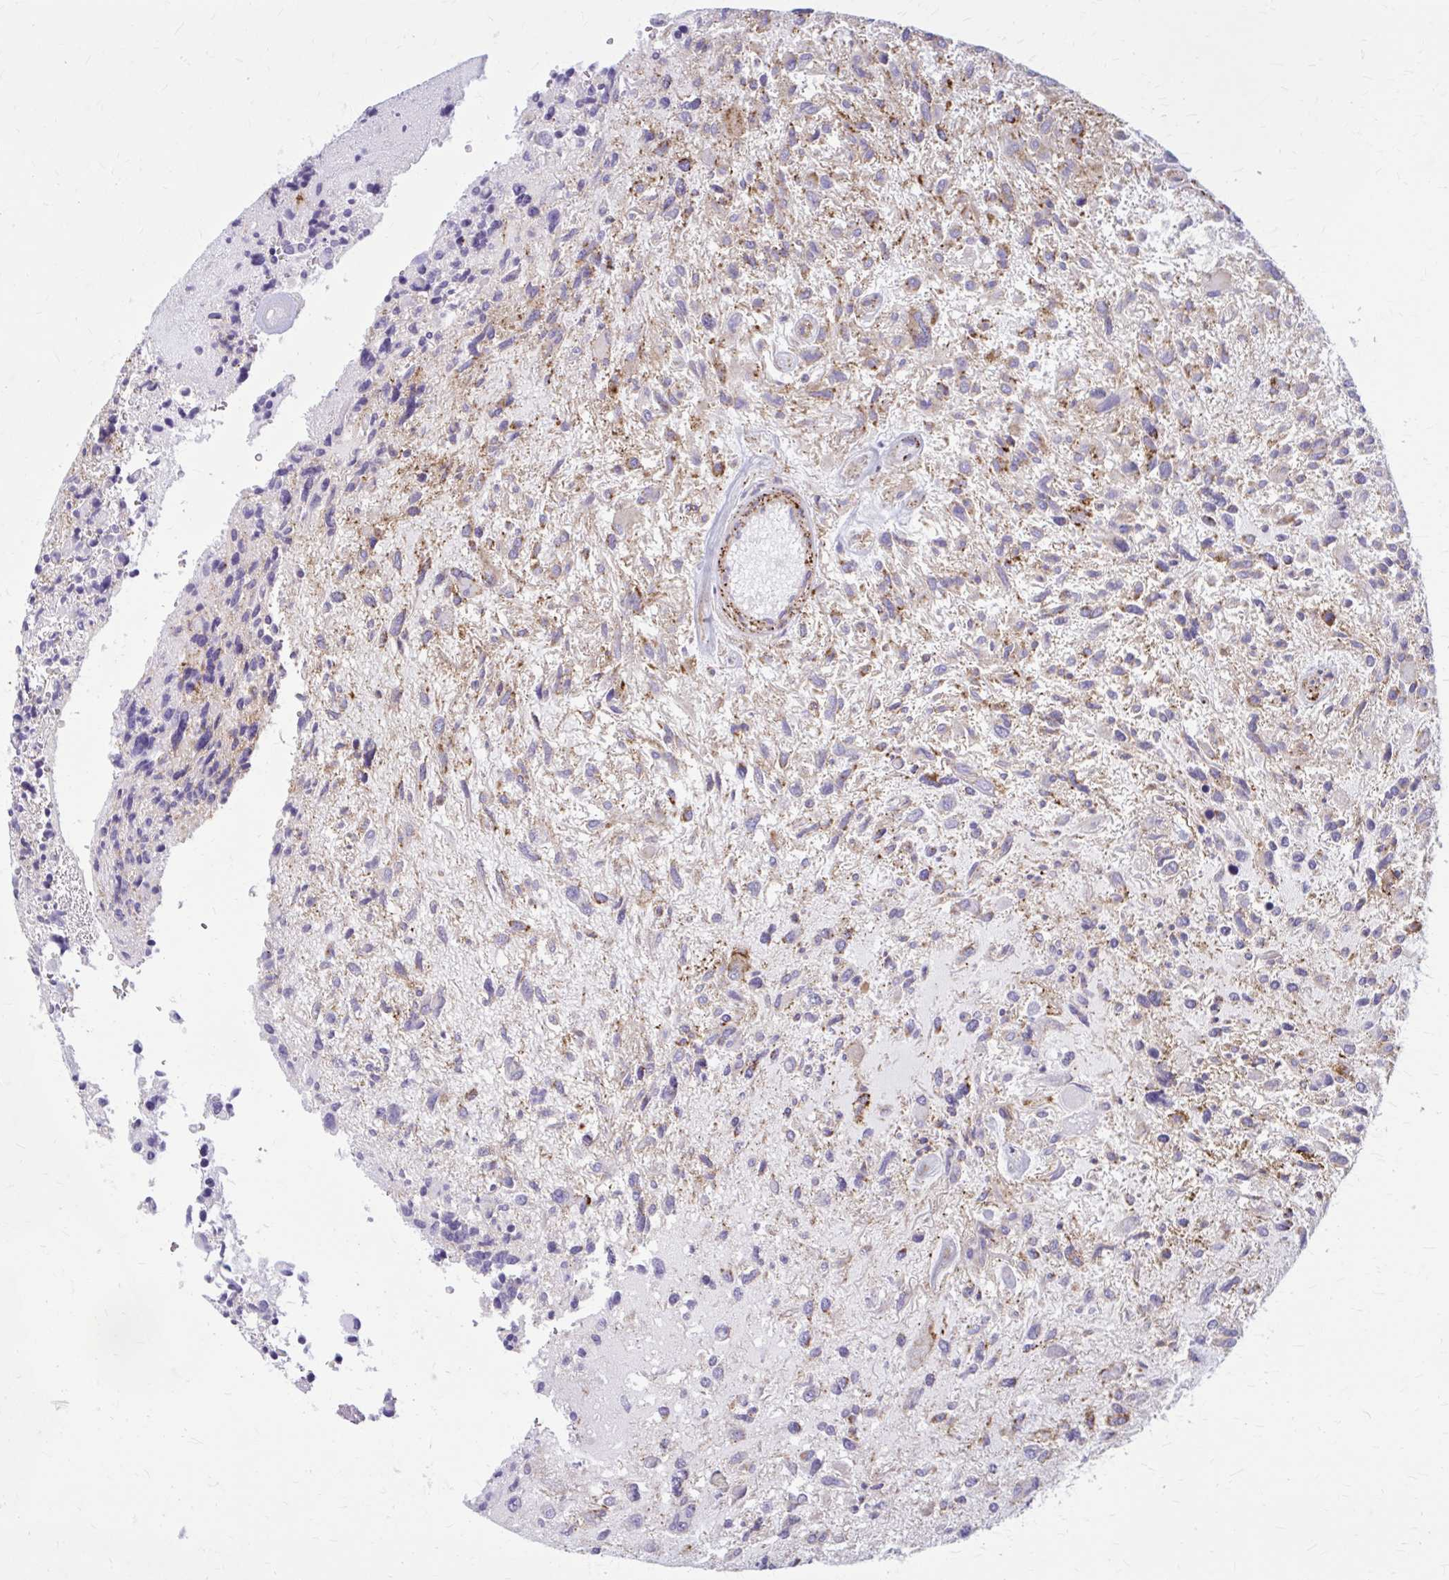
{"staining": {"intensity": "moderate", "quantity": "<25%", "location": "cytoplasmic/membranous"}, "tissue": "glioma", "cell_type": "Tumor cells", "image_type": "cancer", "snomed": [{"axis": "morphology", "description": "Glioma, malignant, High grade"}, {"axis": "topography", "description": "Brain"}], "caption": "Tumor cells reveal low levels of moderate cytoplasmic/membranous staining in approximately <25% of cells in glioma.", "gene": "AKAP12", "patient": {"sex": "female", "age": 11}}